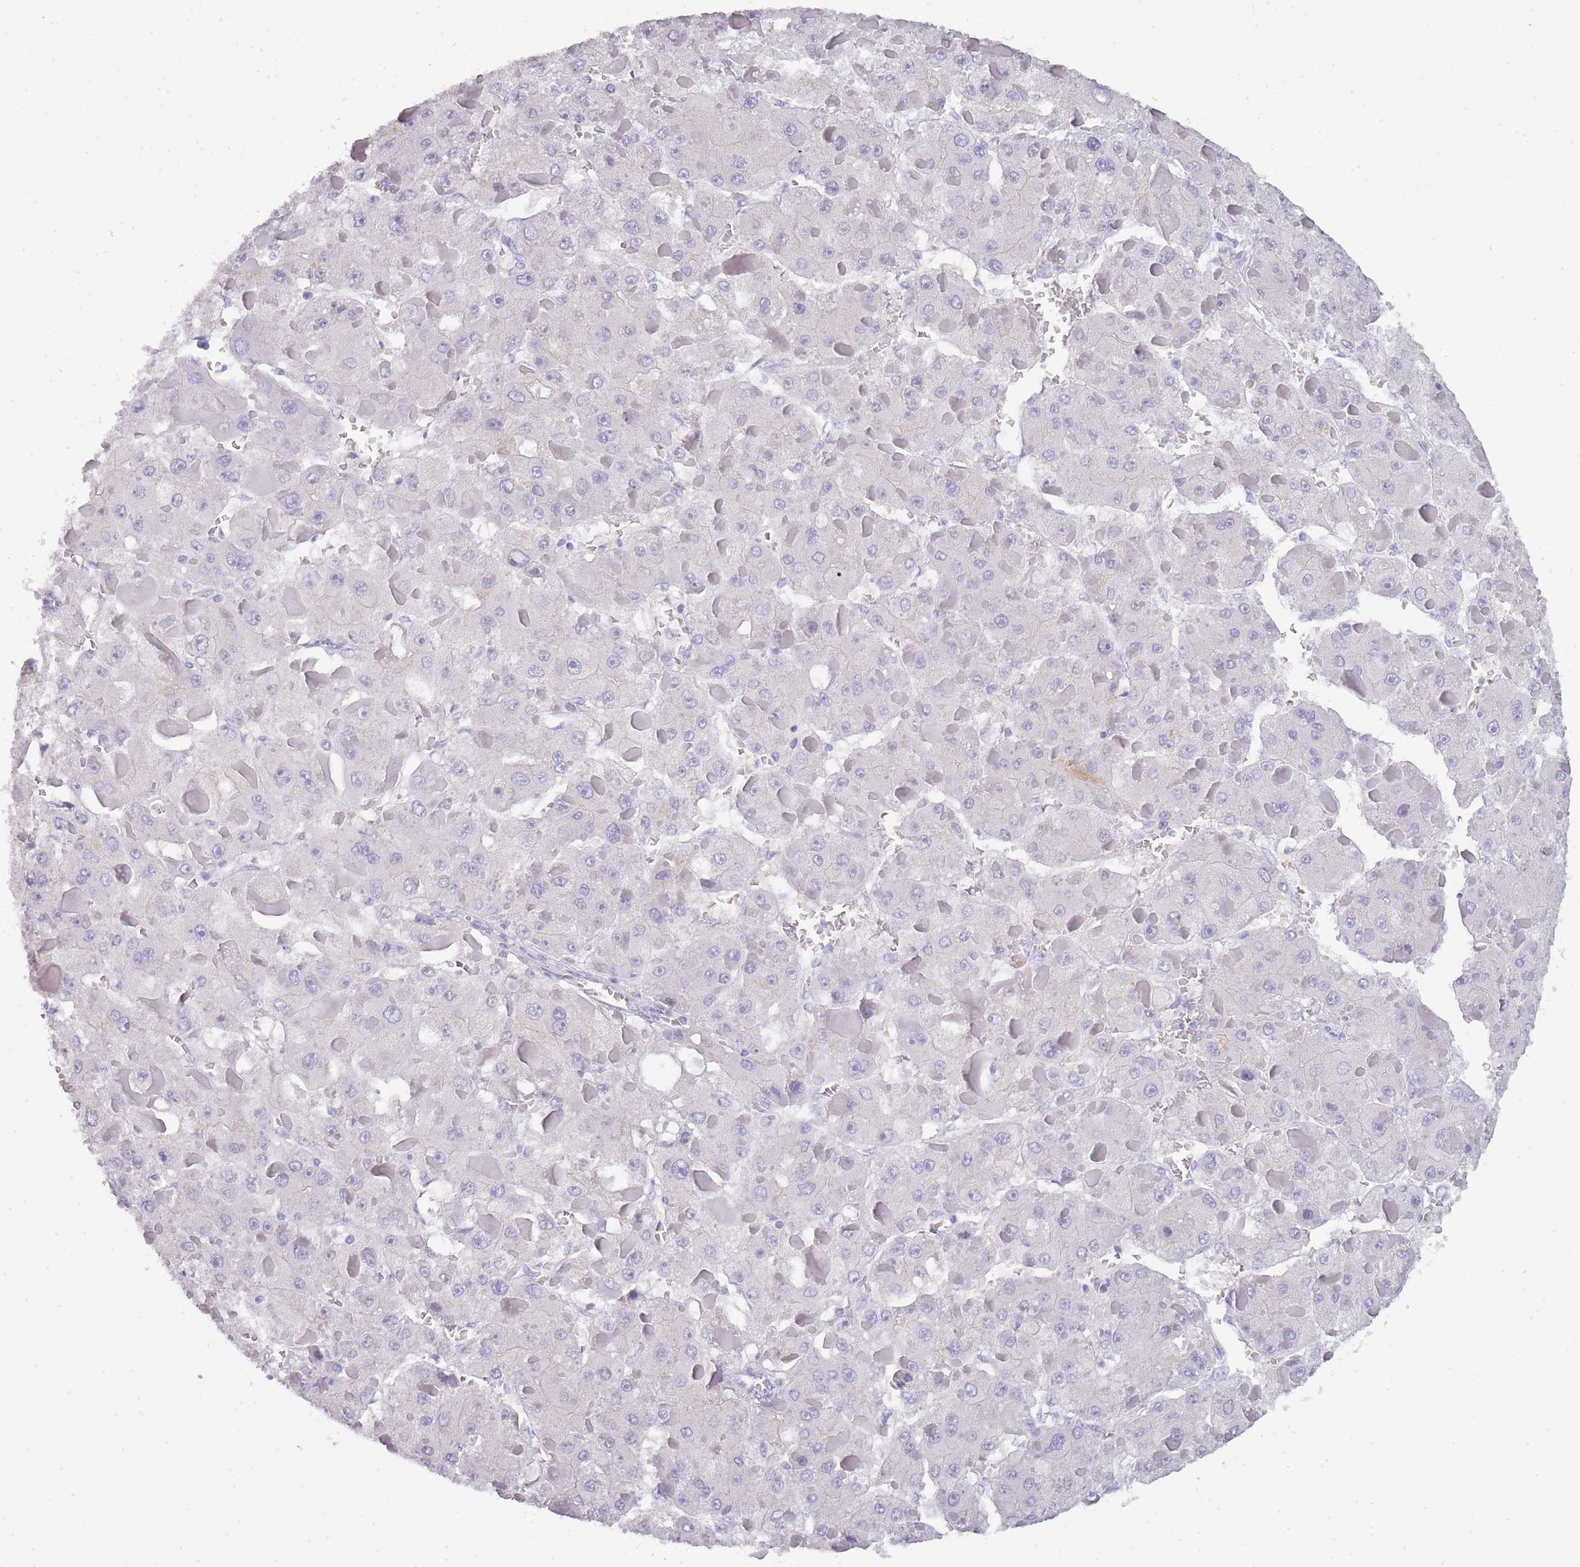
{"staining": {"intensity": "negative", "quantity": "none", "location": "none"}, "tissue": "liver cancer", "cell_type": "Tumor cells", "image_type": "cancer", "snomed": [{"axis": "morphology", "description": "Carcinoma, Hepatocellular, NOS"}, {"axis": "topography", "description": "Liver"}], "caption": "The photomicrograph demonstrates no significant positivity in tumor cells of liver hepatocellular carcinoma.", "gene": "TCP11", "patient": {"sex": "female", "age": 73}}